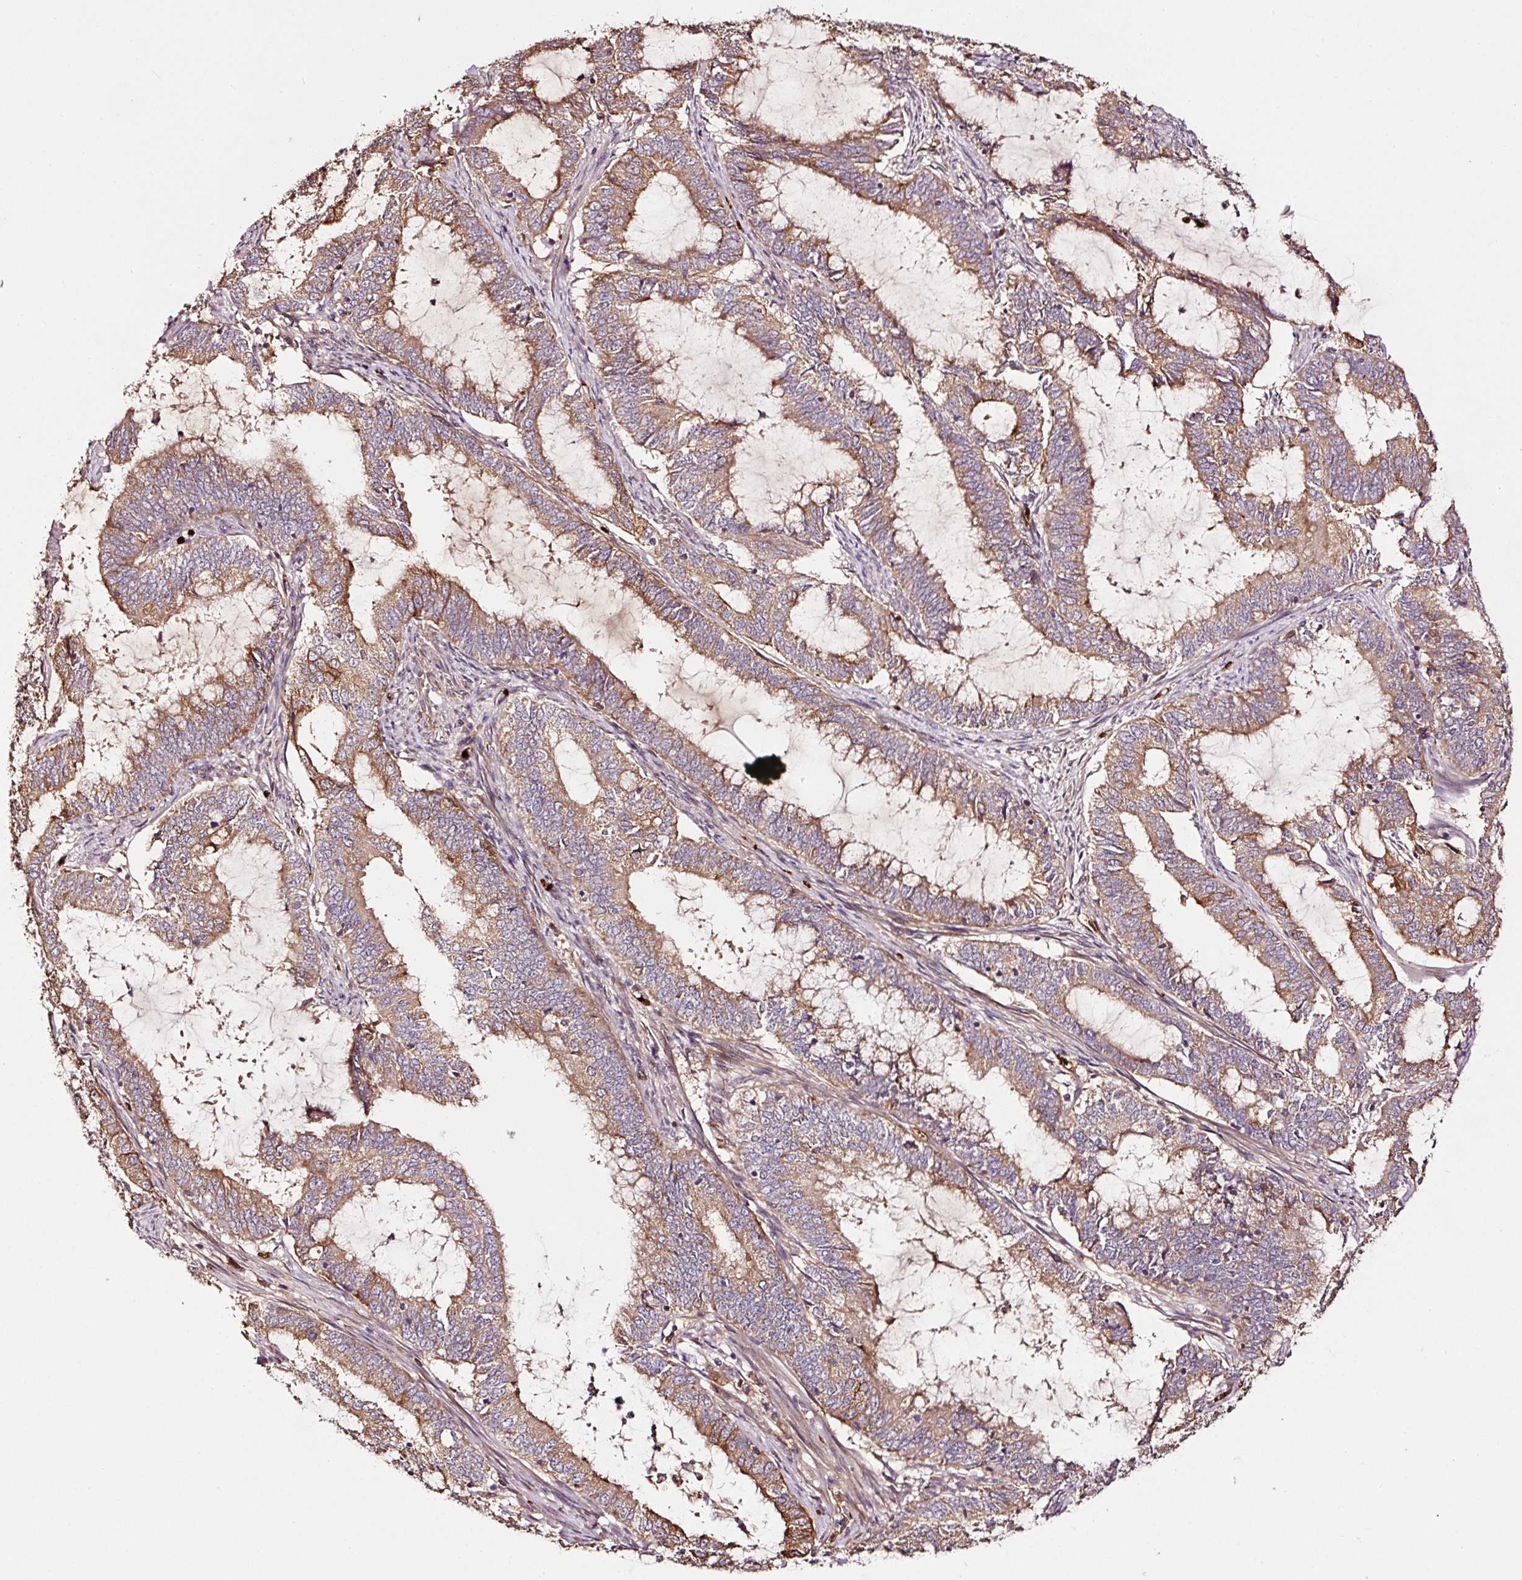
{"staining": {"intensity": "moderate", "quantity": ">75%", "location": "cytoplasmic/membranous"}, "tissue": "endometrial cancer", "cell_type": "Tumor cells", "image_type": "cancer", "snomed": [{"axis": "morphology", "description": "Adenocarcinoma, NOS"}, {"axis": "topography", "description": "Endometrium"}], "caption": "Immunohistochemical staining of human adenocarcinoma (endometrial) shows moderate cytoplasmic/membranous protein expression in about >75% of tumor cells. Immunohistochemistry (ihc) stains the protein of interest in brown and the nuclei are stained blue.", "gene": "PGLYRP2", "patient": {"sex": "female", "age": 51}}